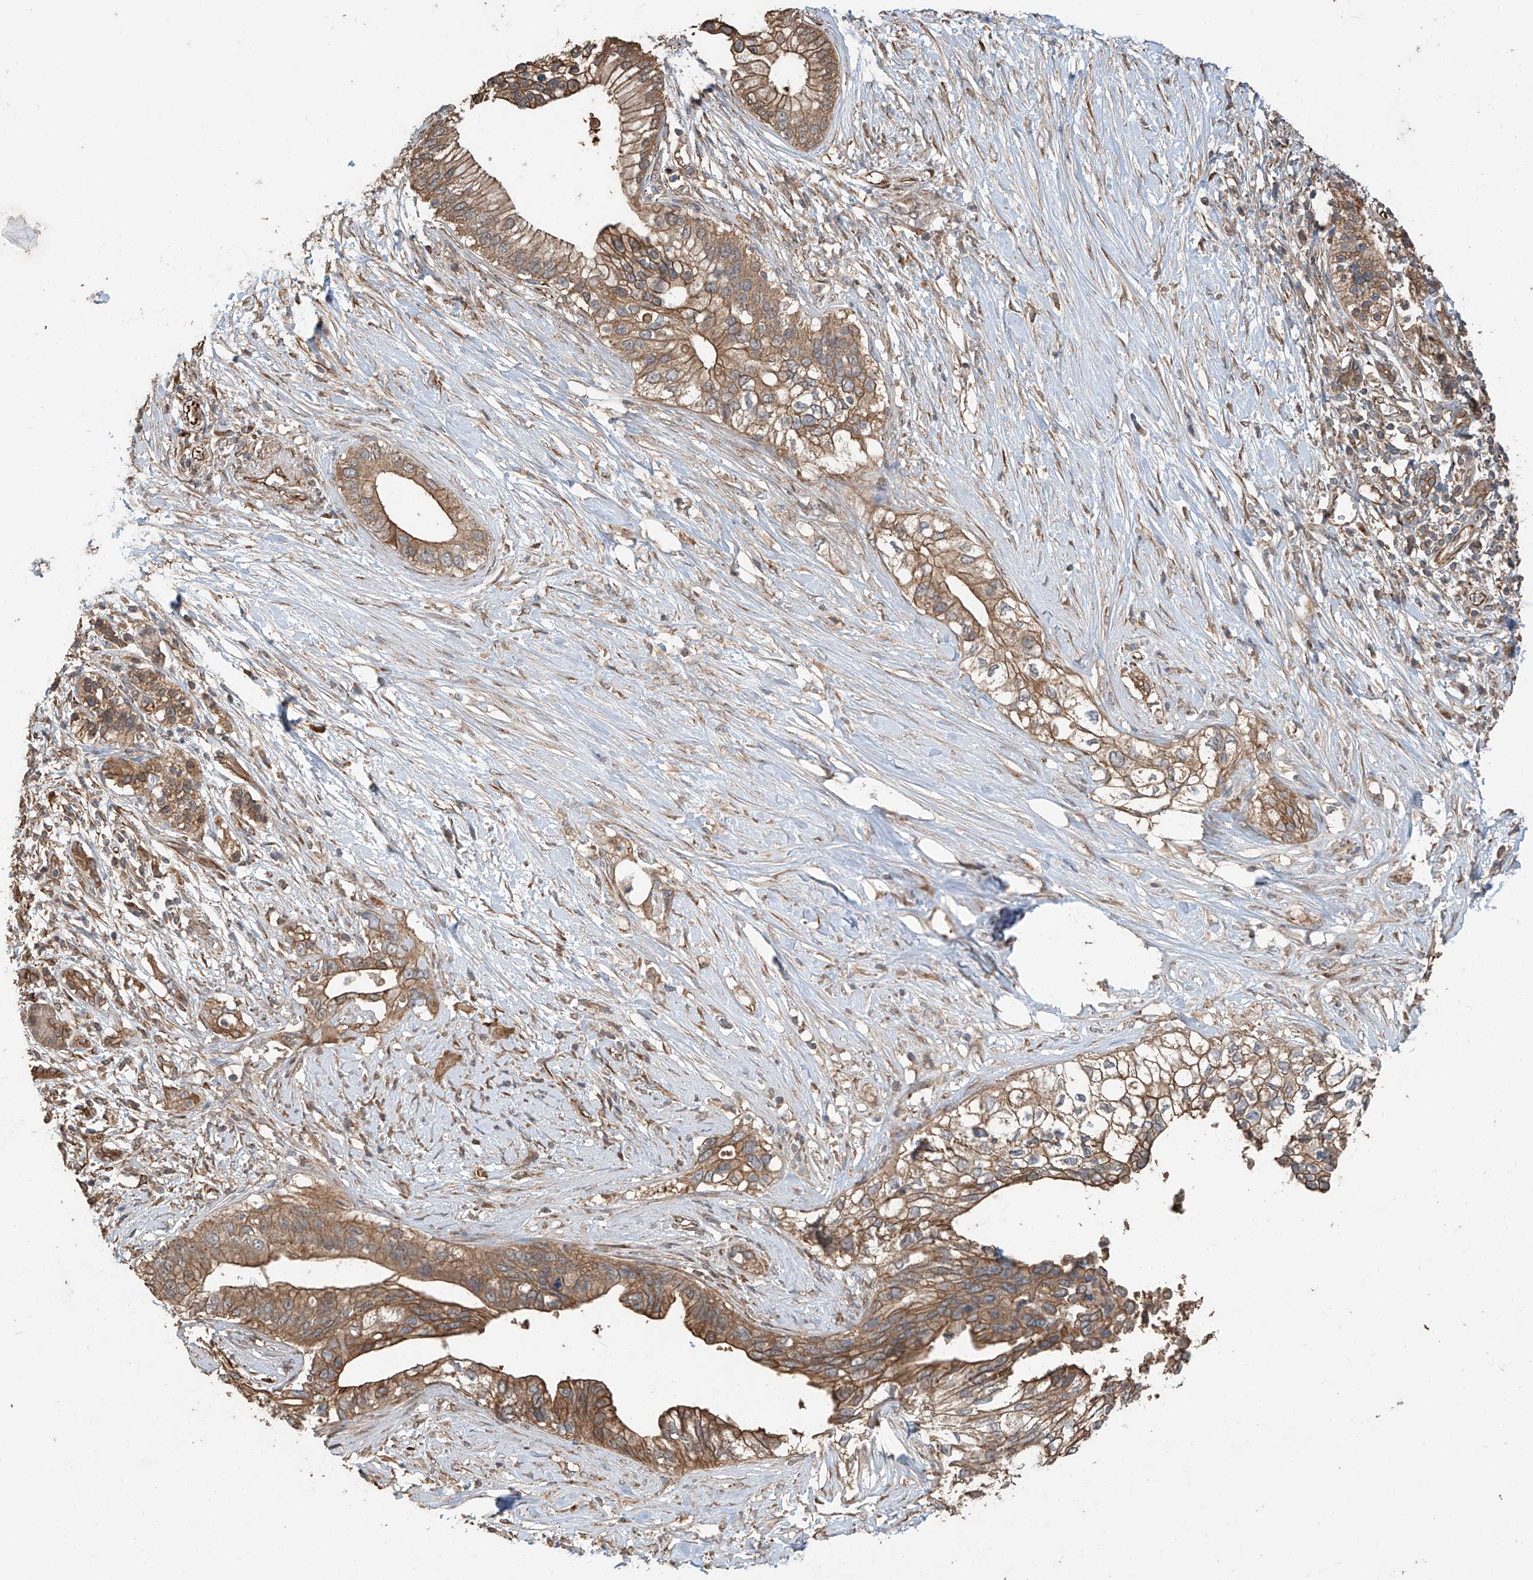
{"staining": {"intensity": "moderate", "quantity": ">75%", "location": "cytoplasmic/membranous"}, "tissue": "pancreatic cancer", "cell_type": "Tumor cells", "image_type": "cancer", "snomed": [{"axis": "morphology", "description": "Normal tissue, NOS"}, {"axis": "morphology", "description": "Adenocarcinoma, NOS"}, {"axis": "topography", "description": "Pancreas"}, {"axis": "topography", "description": "Peripheral nerve tissue"}], "caption": "There is medium levels of moderate cytoplasmic/membranous staining in tumor cells of pancreatic cancer (adenocarcinoma), as demonstrated by immunohistochemical staining (brown color).", "gene": "AGBL5", "patient": {"sex": "male", "age": 59}}